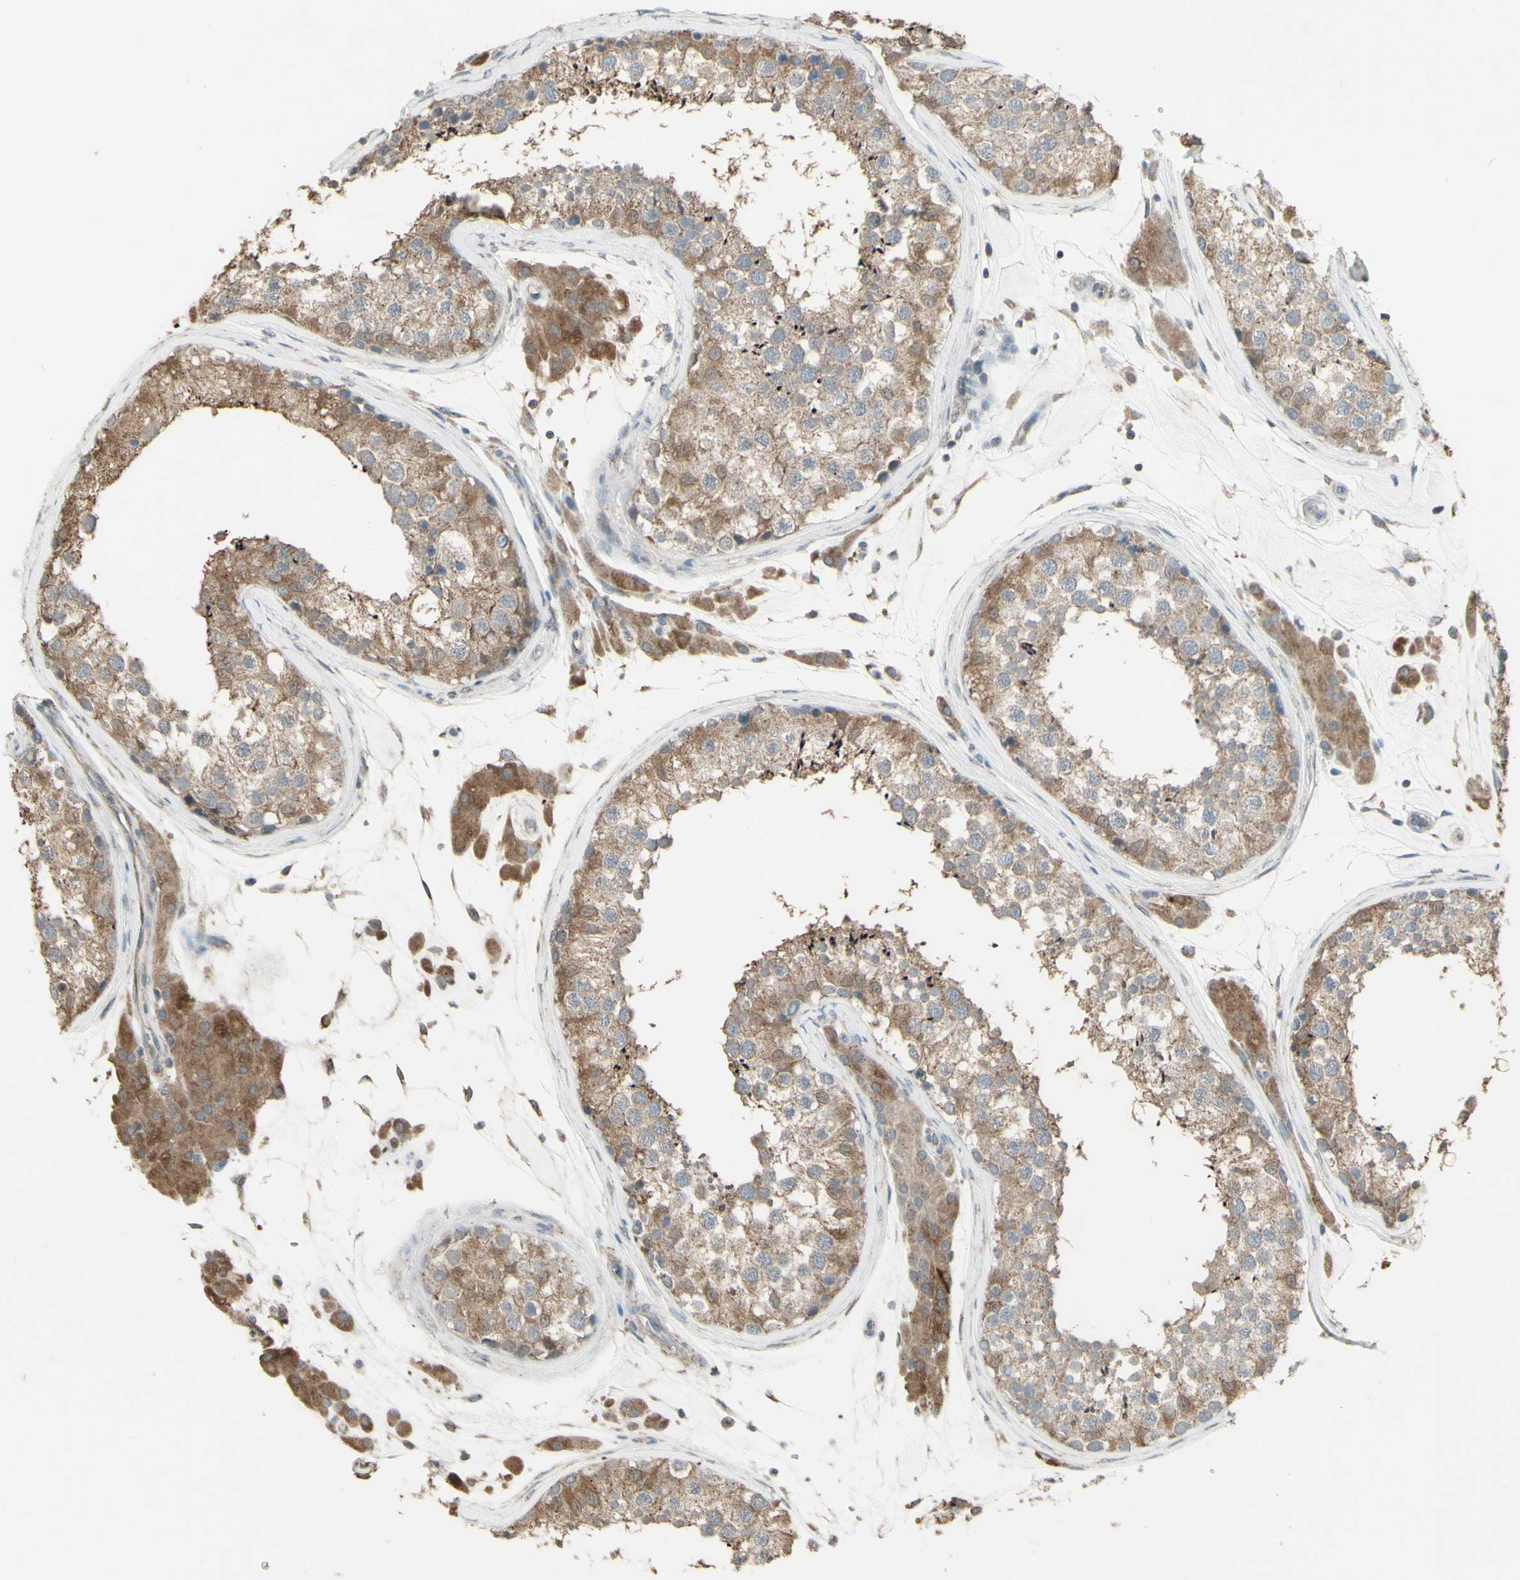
{"staining": {"intensity": "moderate", "quantity": ">75%", "location": "cytoplasmic/membranous"}, "tissue": "testis", "cell_type": "Cells in seminiferous ducts", "image_type": "normal", "snomed": [{"axis": "morphology", "description": "Normal tissue, NOS"}, {"axis": "topography", "description": "Testis"}], "caption": "This micrograph displays benign testis stained with IHC to label a protein in brown. The cytoplasmic/membranous of cells in seminiferous ducts show moderate positivity for the protein. Nuclei are counter-stained blue.", "gene": "ENSG00000285526", "patient": {"sex": "male", "age": 46}}